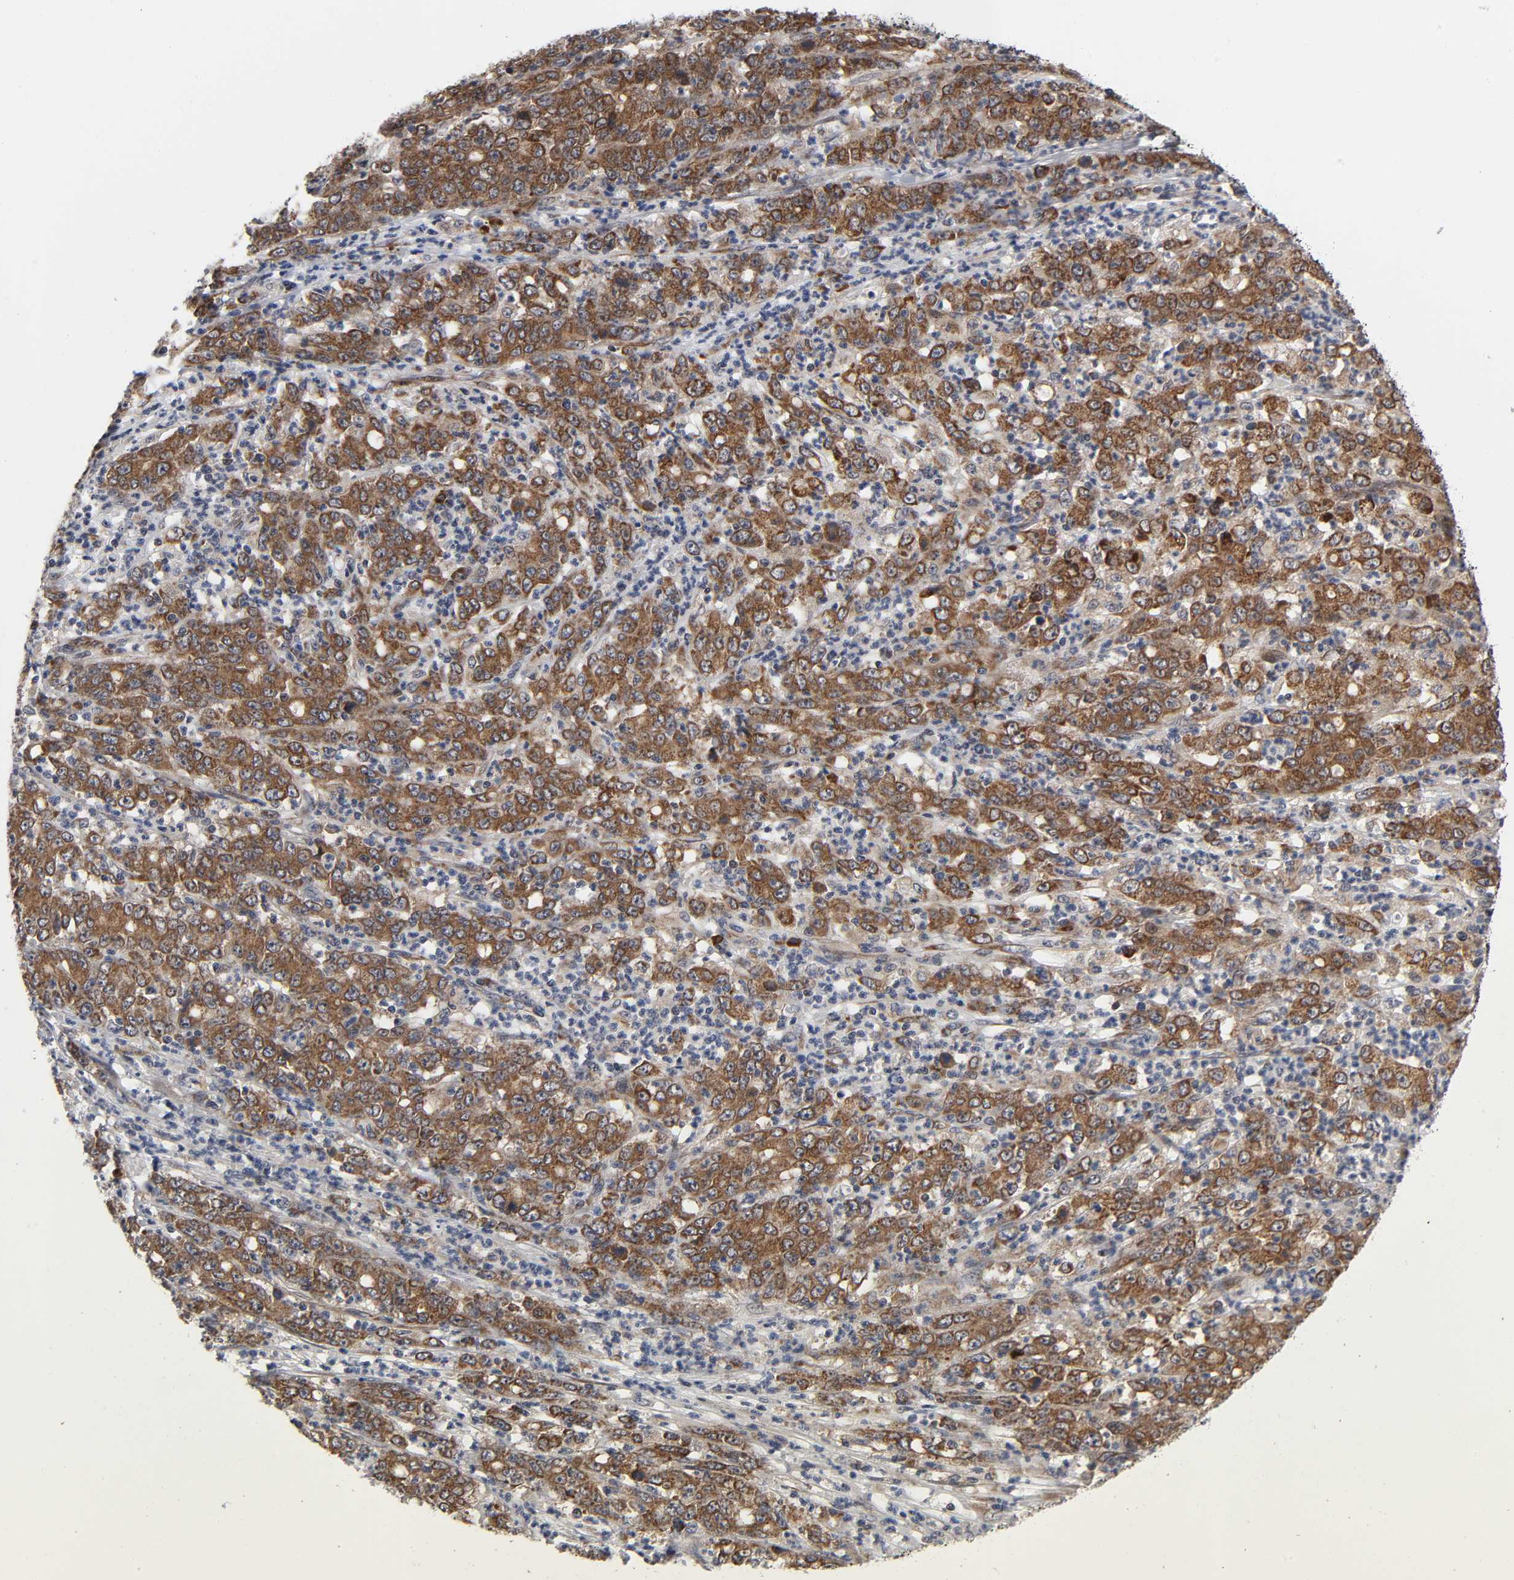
{"staining": {"intensity": "strong", "quantity": ">75%", "location": "cytoplasmic/membranous"}, "tissue": "stomach cancer", "cell_type": "Tumor cells", "image_type": "cancer", "snomed": [{"axis": "morphology", "description": "Adenocarcinoma, NOS"}, {"axis": "topography", "description": "Stomach, lower"}], "caption": "High-magnification brightfield microscopy of stomach adenocarcinoma stained with DAB (3,3'-diaminobenzidine) (brown) and counterstained with hematoxylin (blue). tumor cells exhibit strong cytoplasmic/membranous staining is present in about>75% of cells. The staining was performed using DAB, with brown indicating positive protein expression. Nuclei are stained blue with hematoxylin.", "gene": "SLC30A9", "patient": {"sex": "female", "age": 71}}